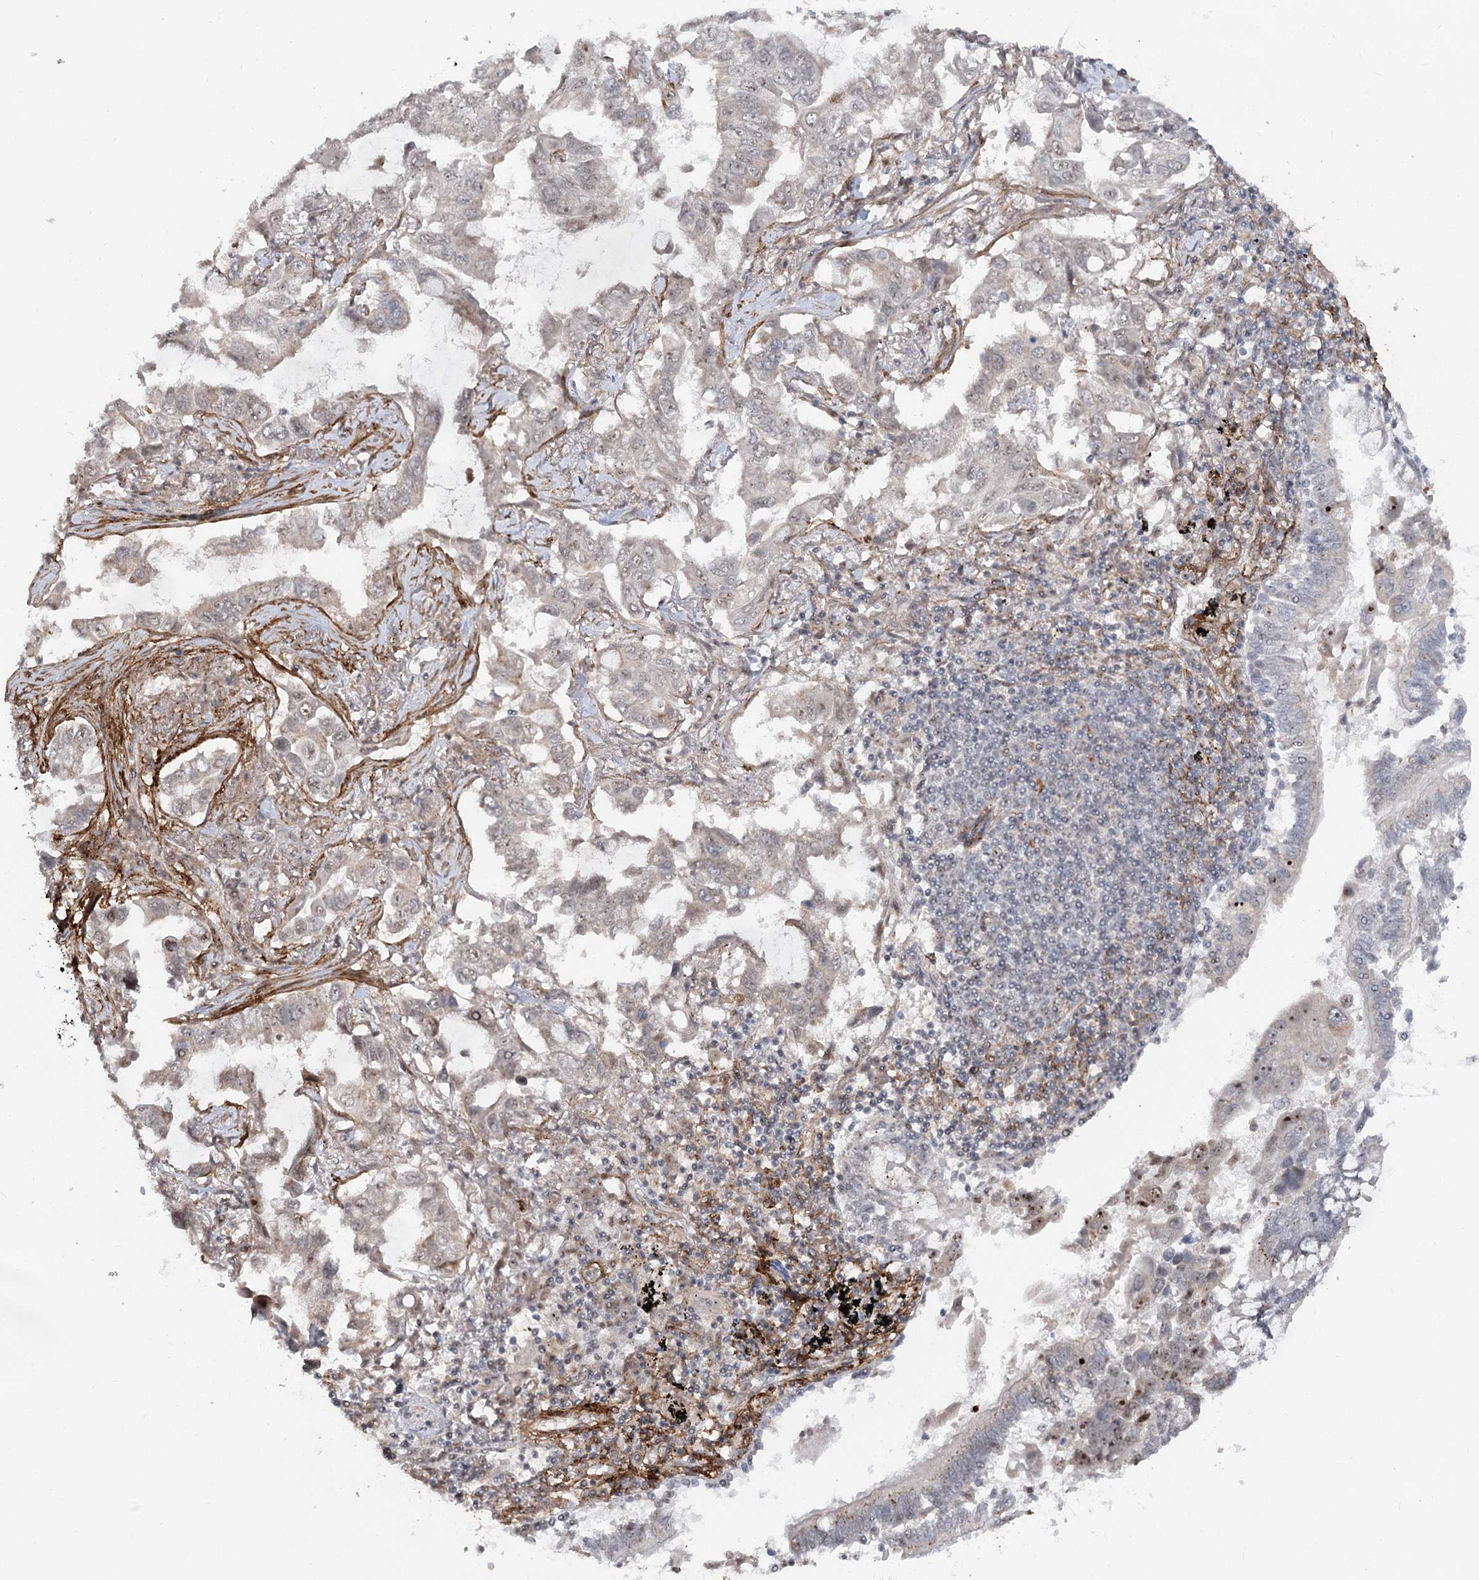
{"staining": {"intensity": "weak", "quantity": "<25%", "location": "nuclear"}, "tissue": "lung cancer", "cell_type": "Tumor cells", "image_type": "cancer", "snomed": [{"axis": "morphology", "description": "Adenocarcinoma, NOS"}, {"axis": "topography", "description": "Lung"}], "caption": "IHC micrograph of lung adenocarcinoma stained for a protein (brown), which demonstrates no expression in tumor cells.", "gene": "GNL3L", "patient": {"sex": "male", "age": 64}}